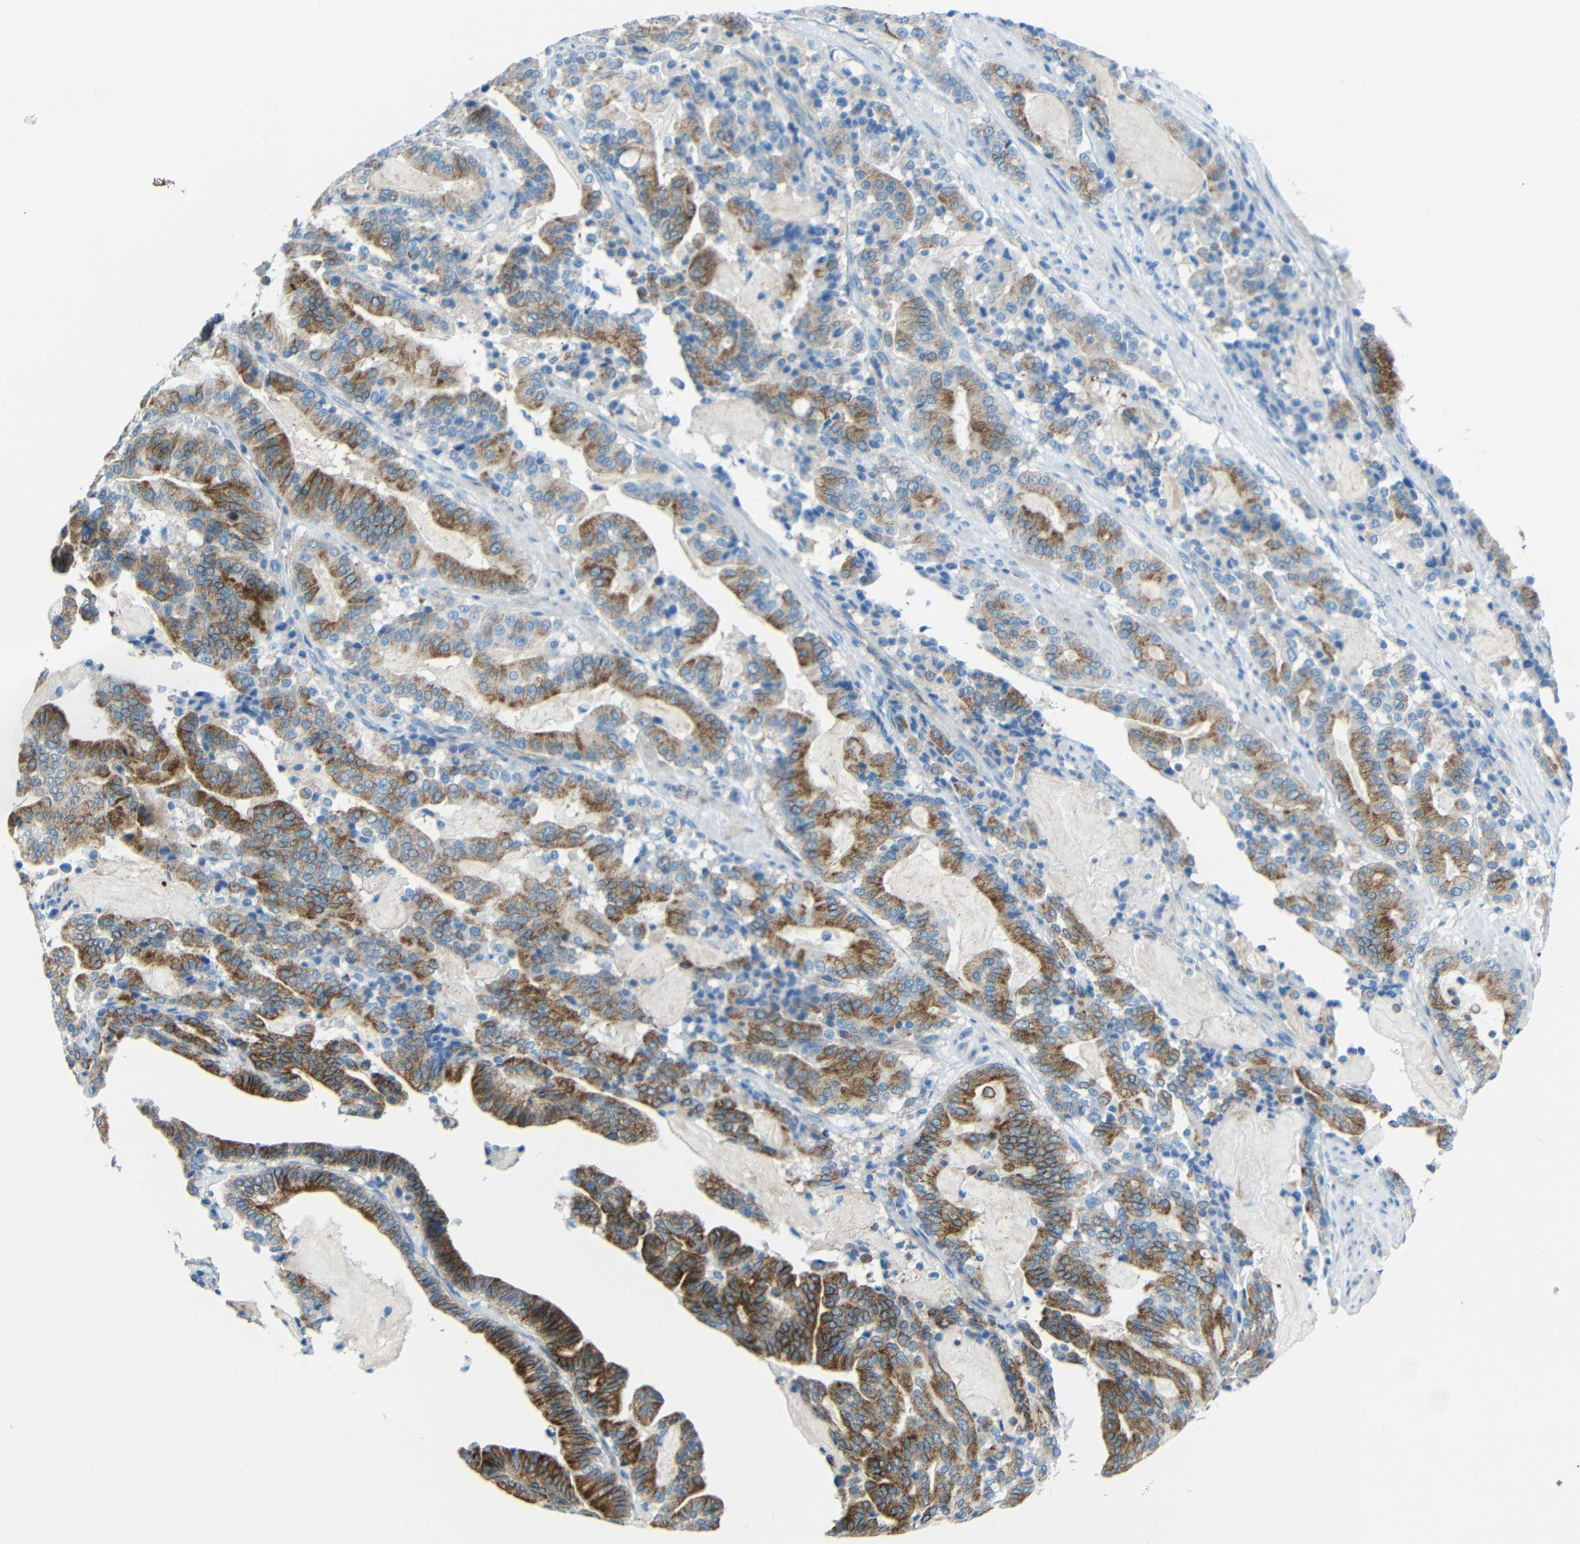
{"staining": {"intensity": "strong", "quantity": ">75%", "location": "cytoplasmic/membranous"}, "tissue": "pancreatic cancer", "cell_type": "Tumor cells", "image_type": "cancer", "snomed": [{"axis": "morphology", "description": "Adenocarcinoma, NOS"}, {"axis": "topography", "description": "Pancreas"}], "caption": "About >75% of tumor cells in human pancreatic cancer show strong cytoplasmic/membranous protein positivity as visualized by brown immunohistochemical staining.", "gene": "TUBB4B", "patient": {"sex": "male", "age": 63}}